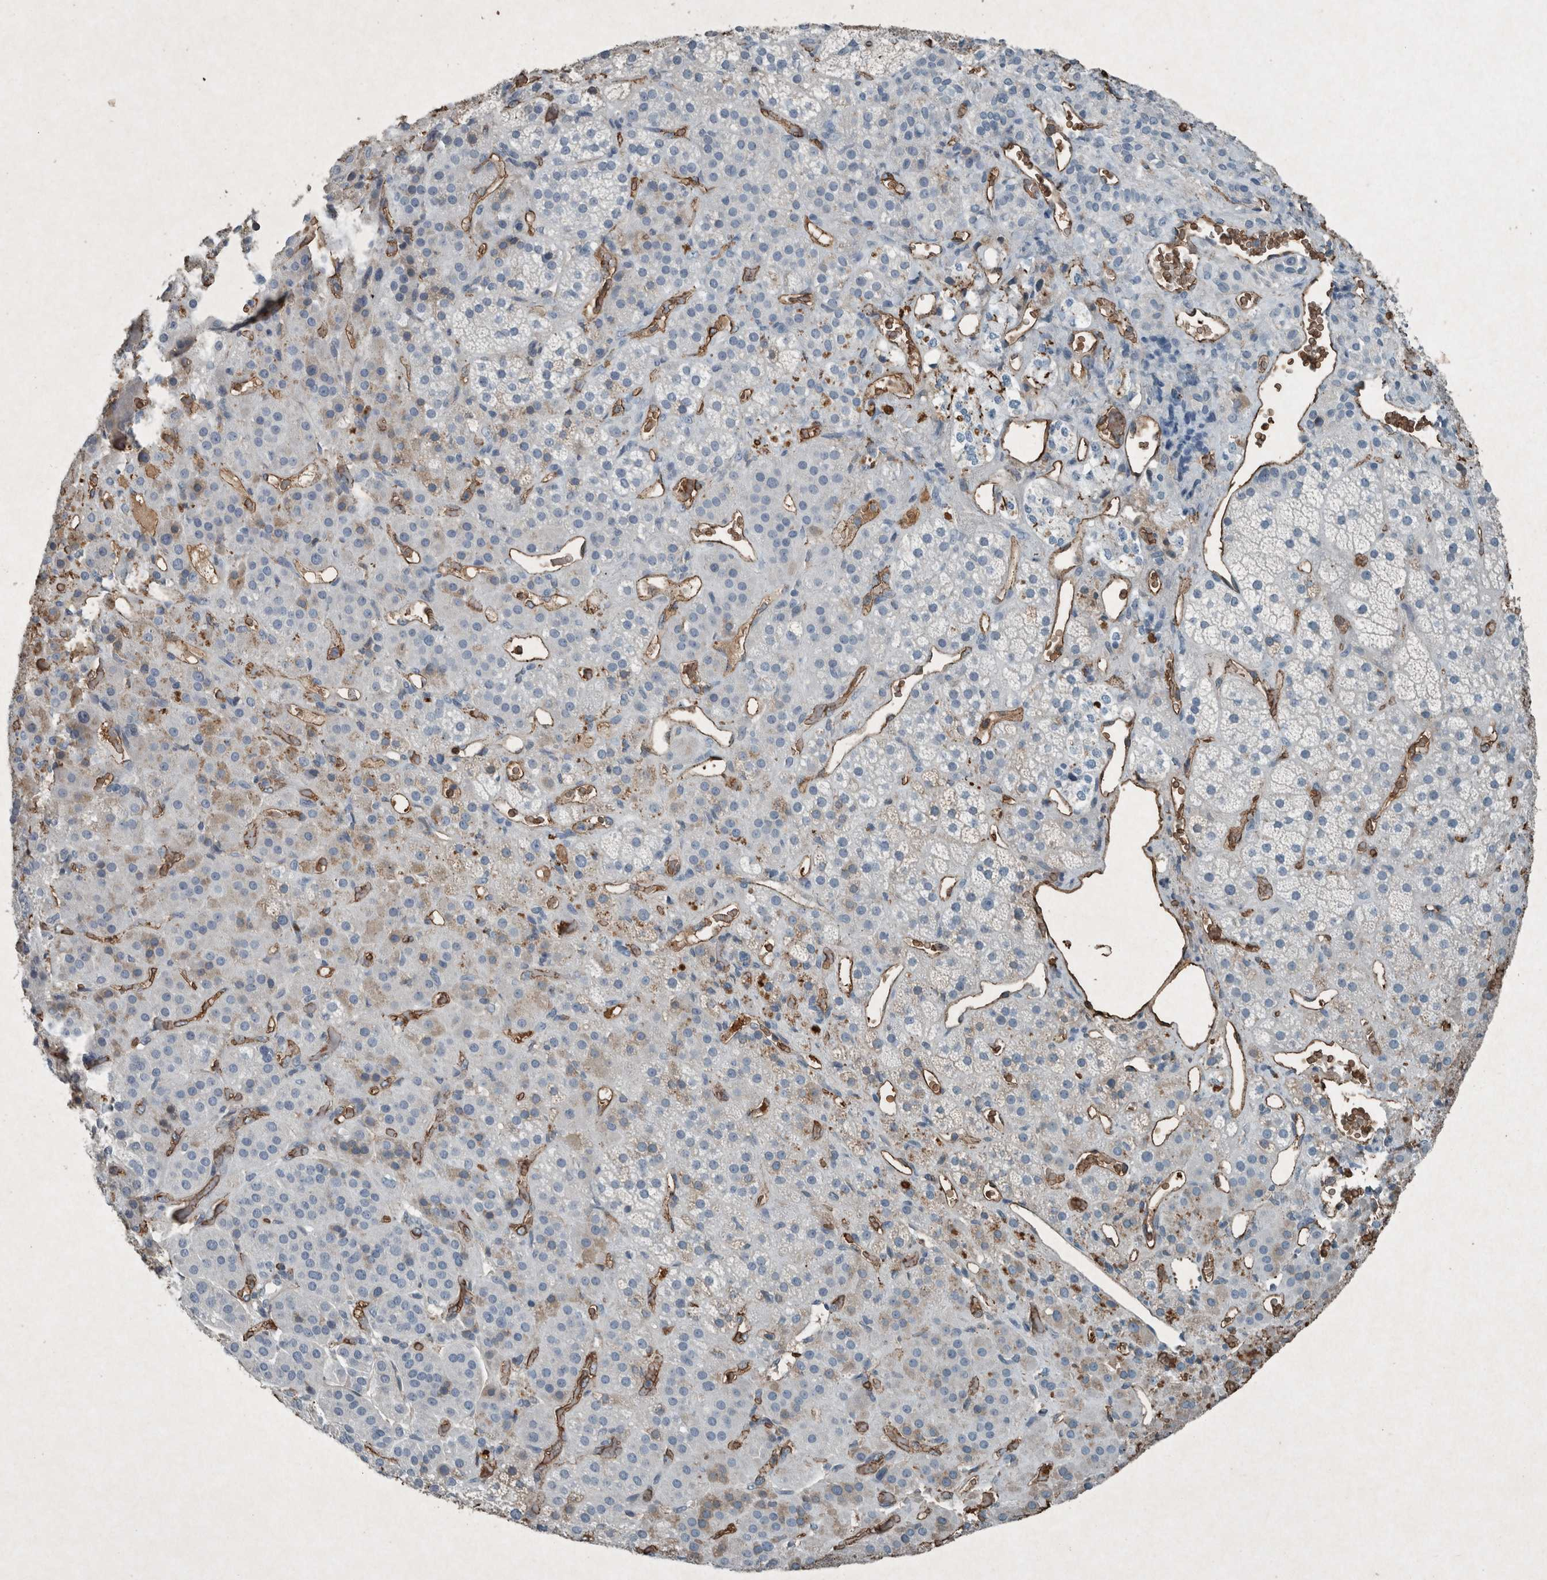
{"staining": {"intensity": "negative", "quantity": "none", "location": "none"}, "tissue": "adrenal gland", "cell_type": "Glandular cells", "image_type": "normal", "snomed": [{"axis": "morphology", "description": "Normal tissue, NOS"}, {"axis": "topography", "description": "Adrenal gland"}], "caption": "IHC photomicrograph of benign adrenal gland stained for a protein (brown), which exhibits no positivity in glandular cells.", "gene": "LBP", "patient": {"sex": "male", "age": 57}}